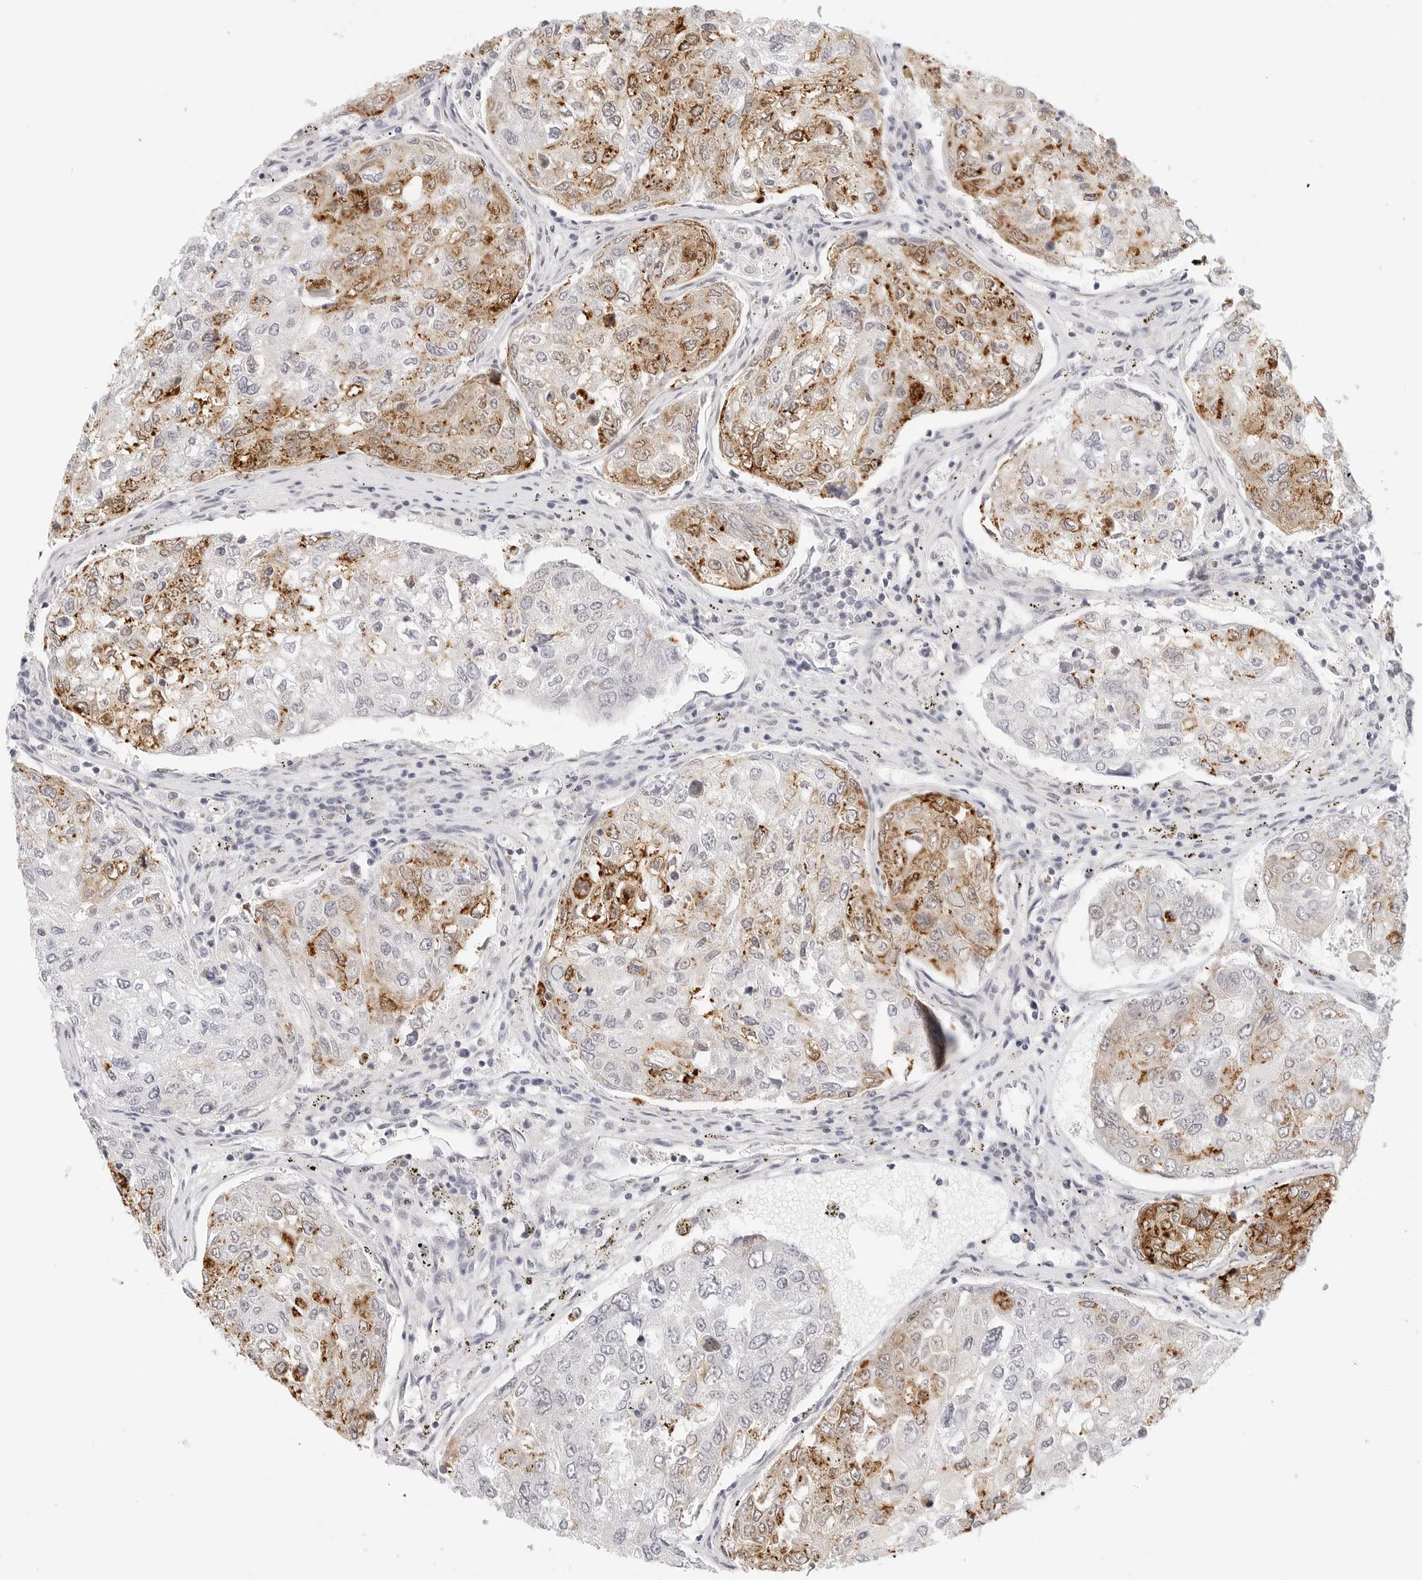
{"staining": {"intensity": "moderate", "quantity": "25%-75%", "location": "cytoplasmic/membranous"}, "tissue": "urothelial cancer", "cell_type": "Tumor cells", "image_type": "cancer", "snomed": [{"axis": "morphology", "description": "Urothelial carcinoma, High grade"}, {"axis": "topography", "description": "Lymph node"}, {"axis": "topography", "description": "Urinary bladder"}], "caption": "A high-resolution micrograph shows immunohistochemistry staining of urothelial cancer, which shows moderate cytoplasmic/membranous staining in approximately 25%-75% of tumor cells. Immunohistochemistry stains the protein of interest in brown and the nuclei are stained blue.", "gene": "HMGCS2", "patient": {"sex": "male", "age": 51}}